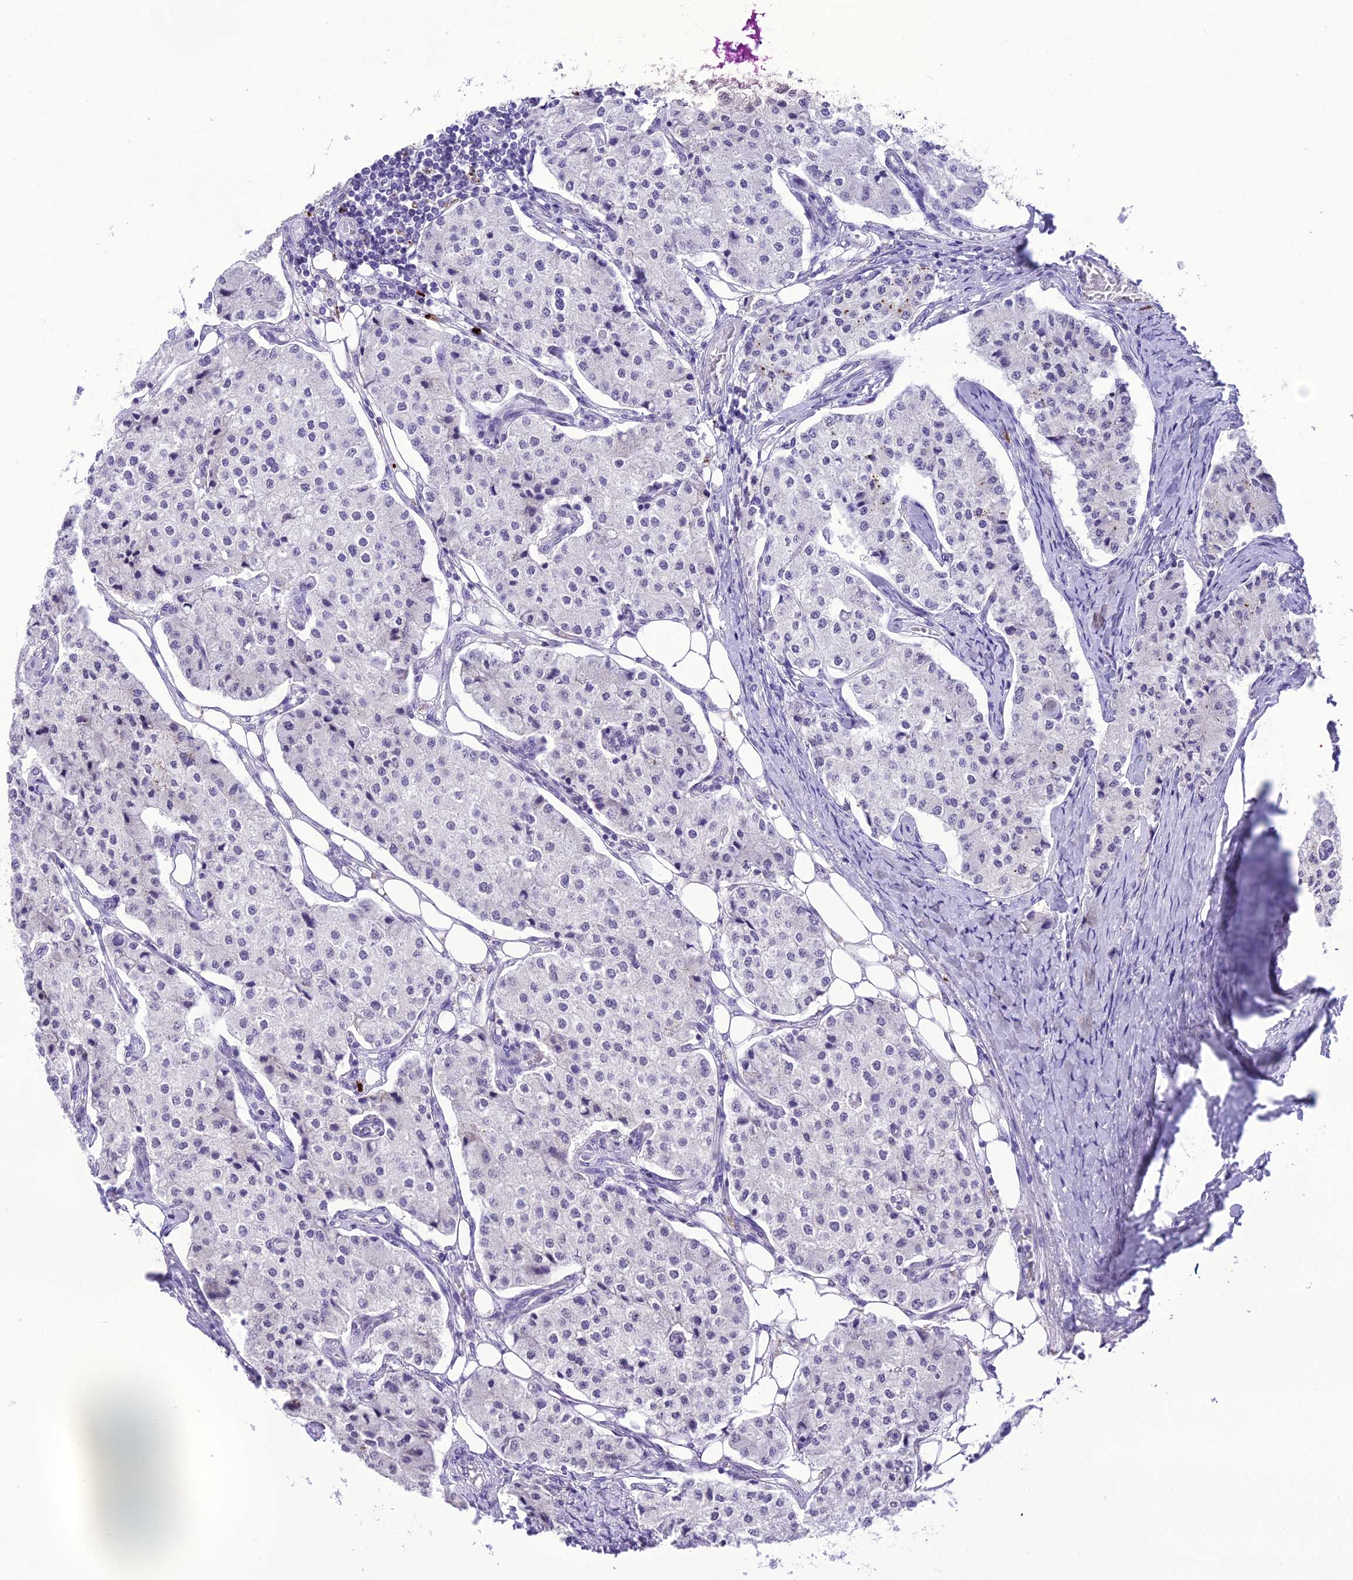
{"staining": {"intensity": "negative", "quantity": "none", "location": "none"}, "tissue": "carcinoid", "cell_type": "Tumor cells", "image_type": "cancer", "snomed": [{"axis": "morphology", "description": "Carcinoid, malignant, NOS"}, {"axis": "topography", "description": "Colon"}], "caption": "Tumor cells show no significant protein expression in carcinoid.", "gene": "SH3RF3", "patient": {"sex": "female", "age": 52}}